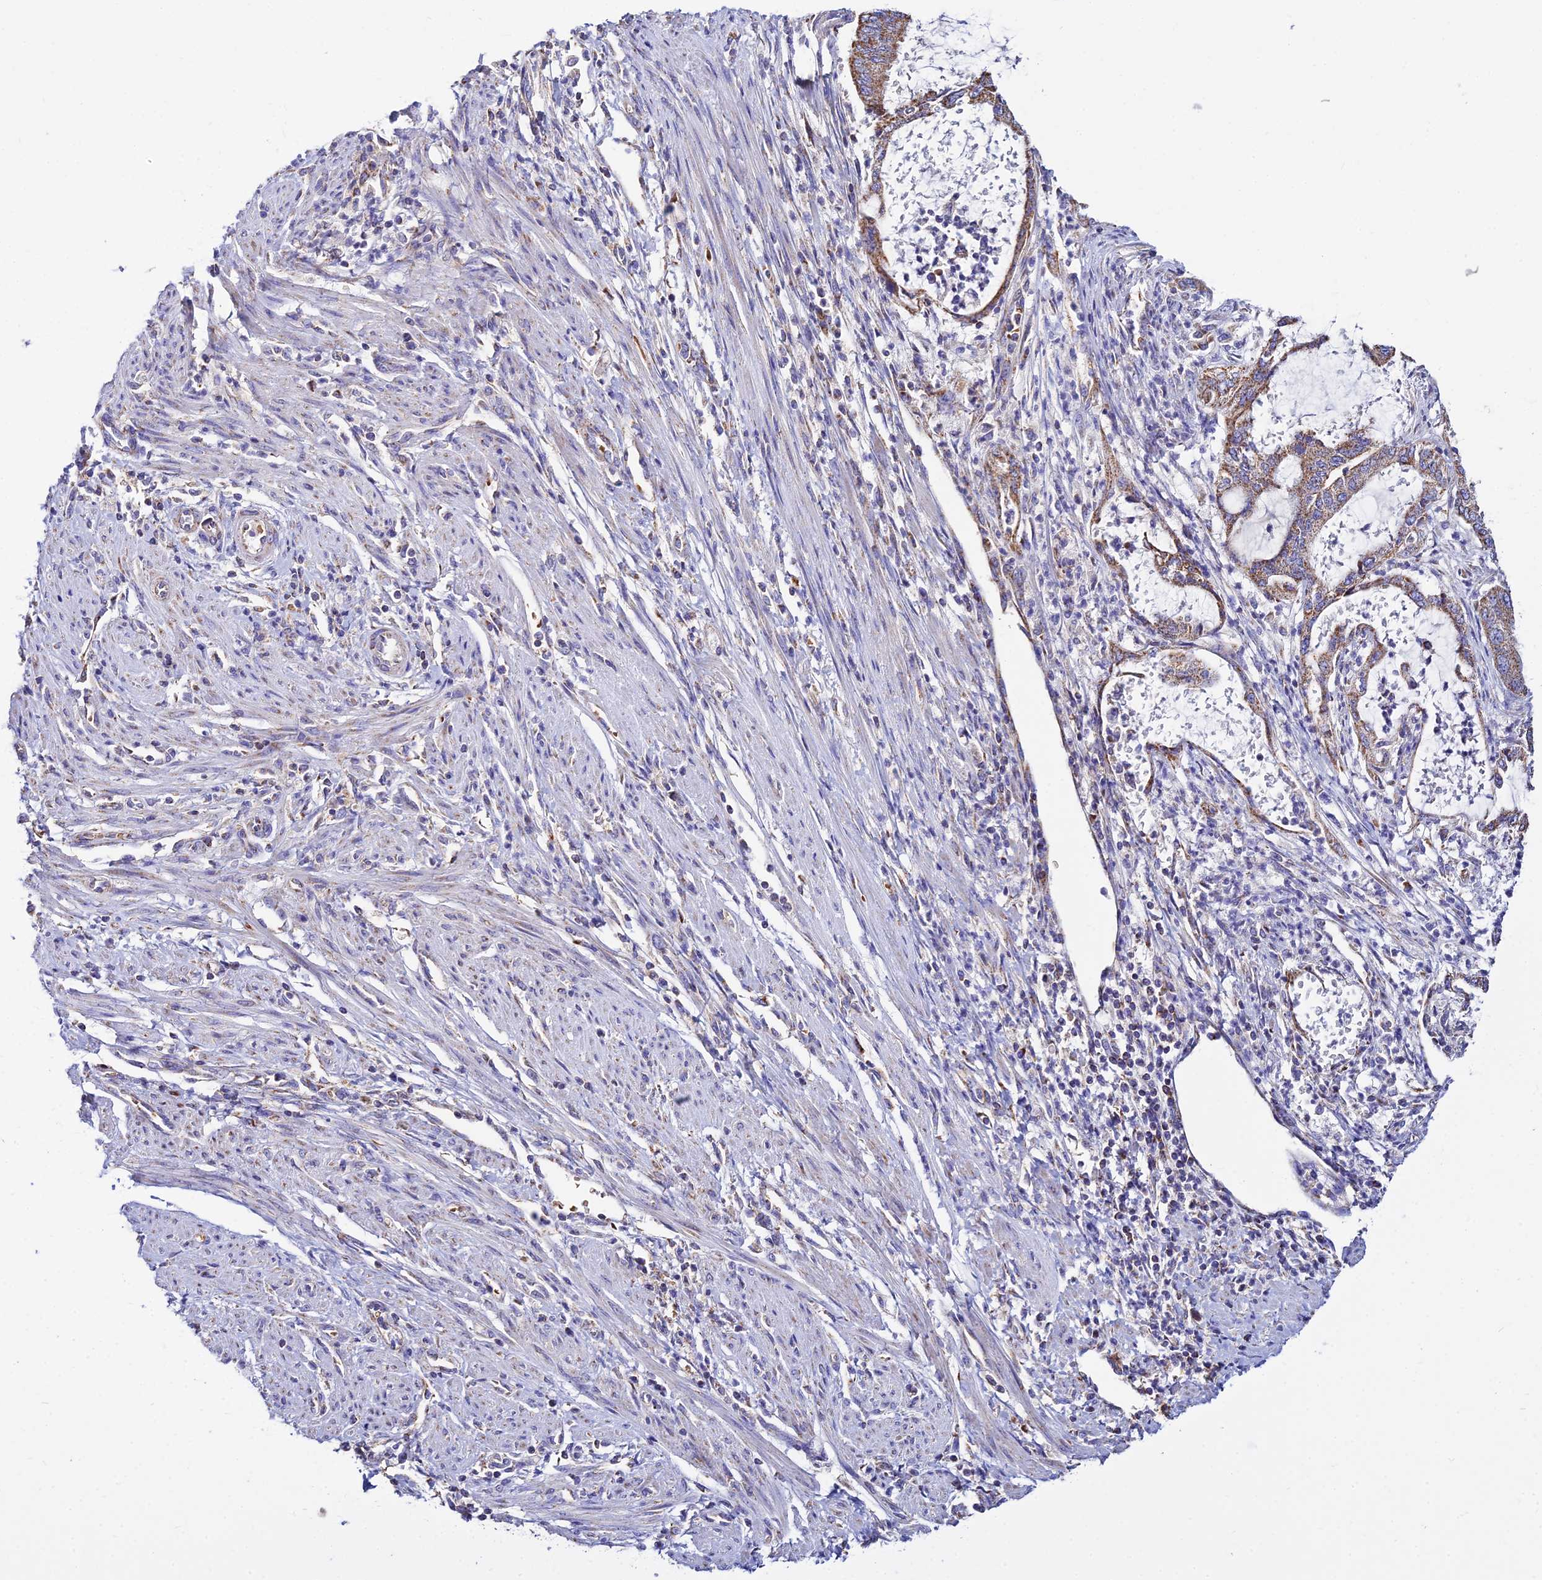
{"staining": {"intensity": "moderate", "quantity": ">75%", "location": "cytoplasmic/membranous"}, "tissue": "endometrial cancer", "cell_type": "Tumor cells", "image_type": "cancer", "snomed": [{"axis": "morphology", "description": "Adenocarcinoma, NOS"}, {"axis": "topography", "description": "Endometrium"}], "caption": "This is an image of immunohistochemistry staining of endometrial cancer (adenocarcinoma), which shows moderate positivity in the cytoplasmic/membranous of tumor cells.", "gene": "TYW5", "patient": {"sex": "female", "age": 51}}